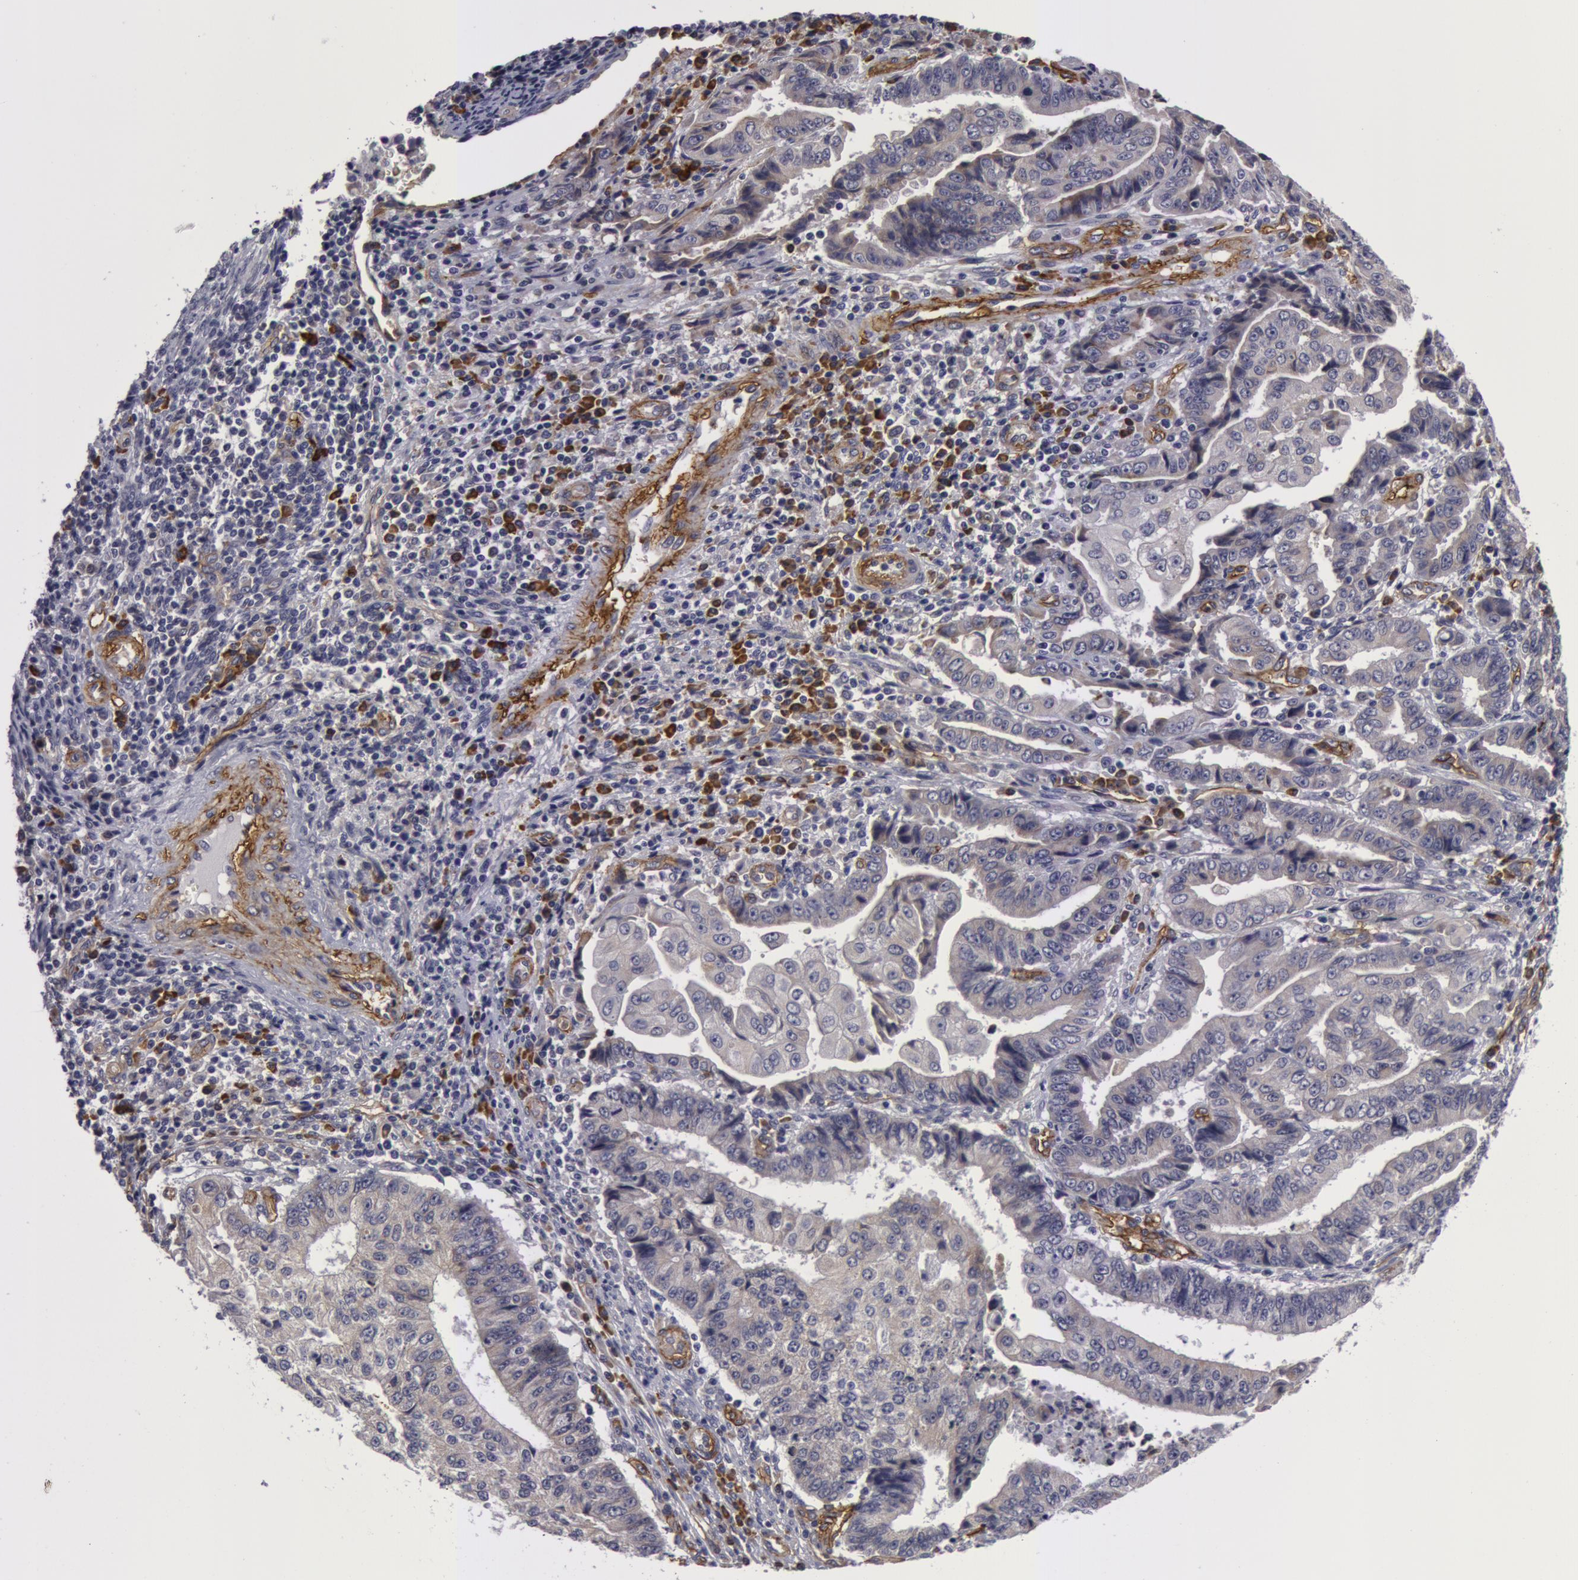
{"staining": {"intensity": "negative", "quantity": "none", "location": "none"}, "tissue": "endometrial cancer", "cell_type": "Tumor cells", "image_type": "cancer", "snomed": [{"axis": "morphology", "description": "Adenocarcinoma, NOS"}, {"axis": "topography", "description": "Endometrium"}], "caption": "Tumor cells show no significant expression in endometrial adenocarcinoma.", "gene": "IL23A", "patient": {"sex": "female", "age": 75}}